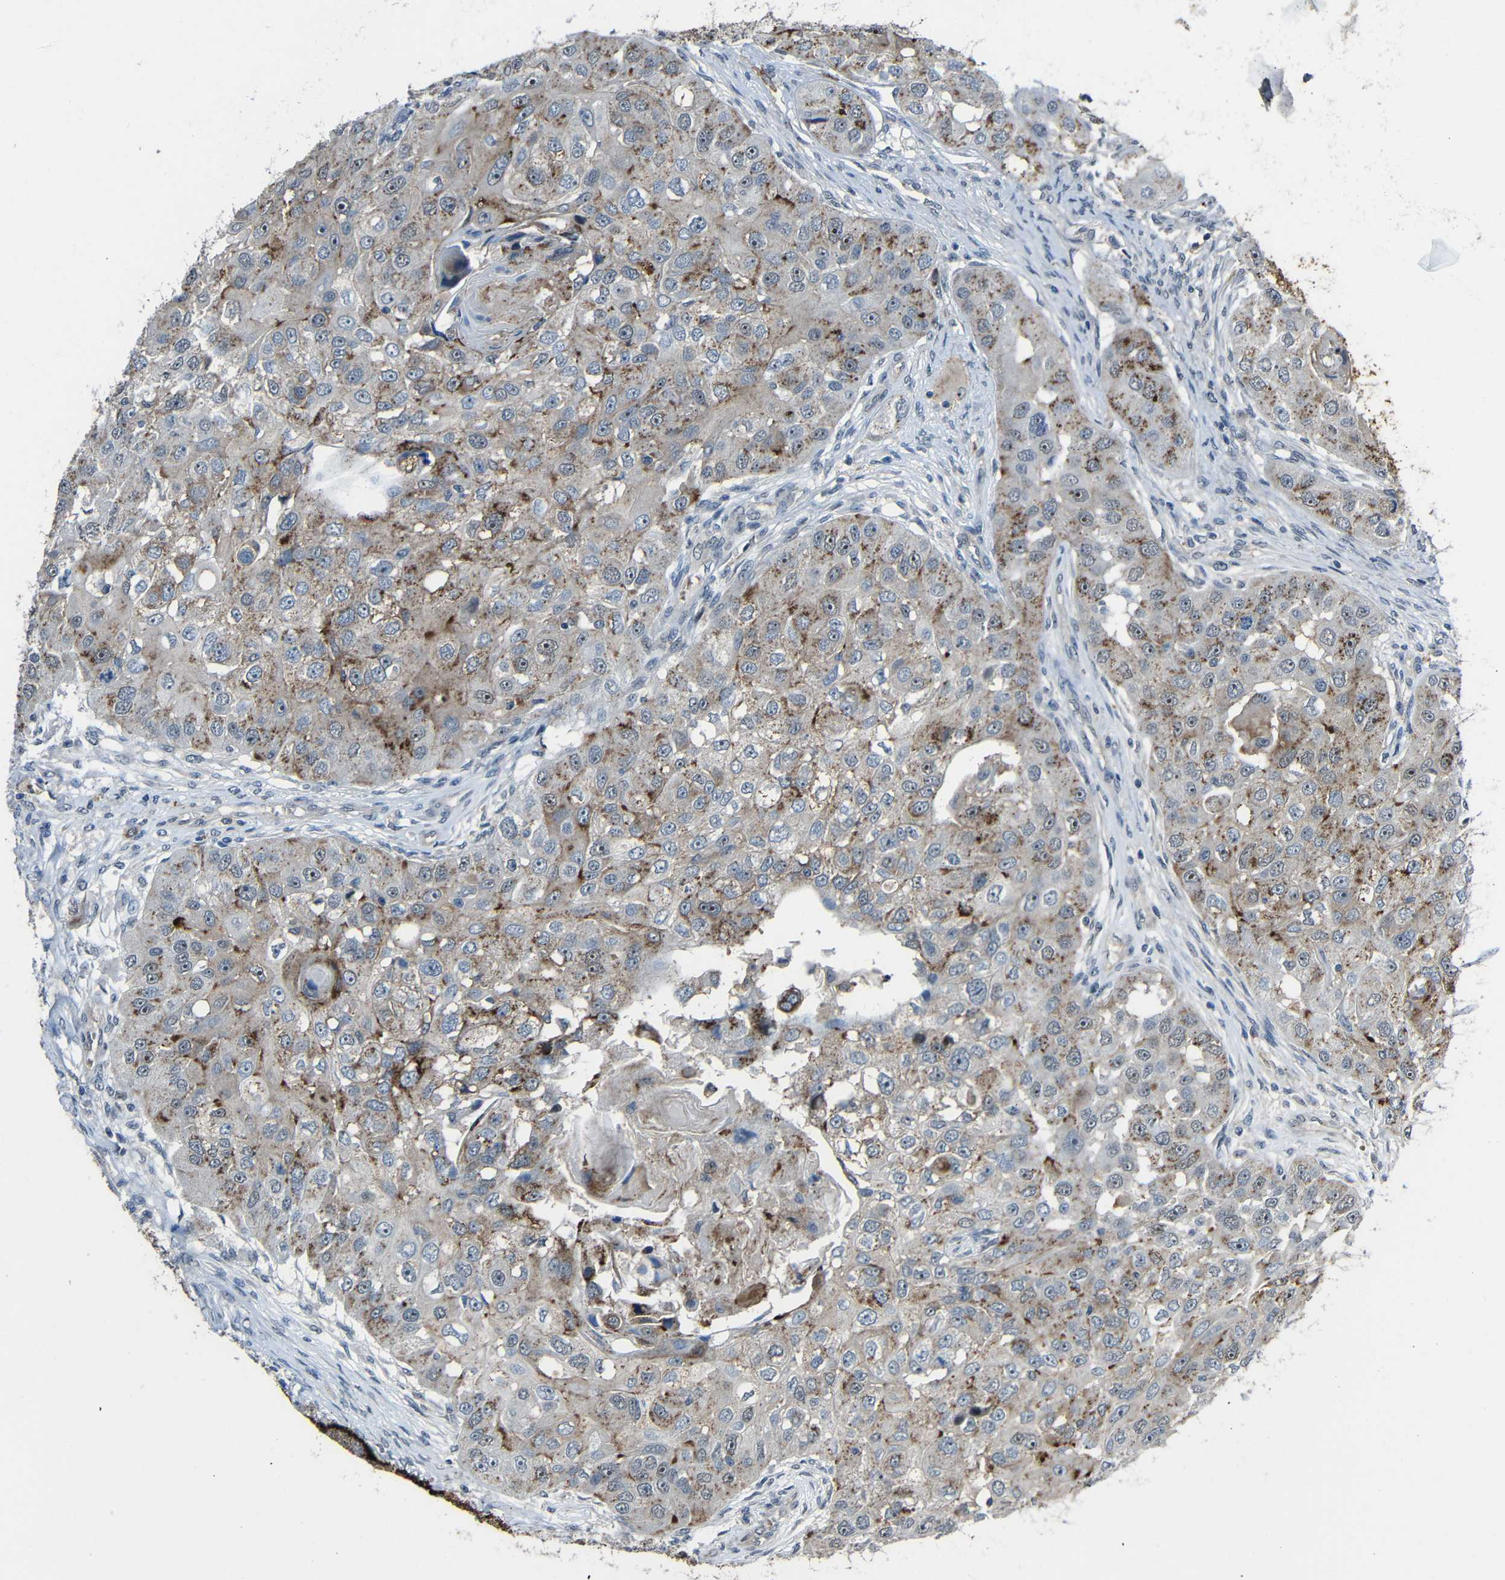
{"staining": {"intensity": "moderate", "quantity": "25%-75%", "location": "cytoplasmic/membranous"}, "tissue": "head and neck cancer", "cell_type": "Tumor cells", "image_type": "cancer", "snomed": [{"axis": "morphology", "description": "Normal tissue, NOS"}, {"axis": "morphology", "description": "Squamous cell carcinoma, NOS"}, {"axis": "topography", "description": "Skeletal muscle"}, {"axis": "topography", "description": "Head-Neck"}], "caption": "This micrograph reveals head and neck cancer stained with IHC to label a protein in brown. The cytoplasmic/membranous of tumor cells show moderate positivity for the protein. Nuclei are counter-stained blue.", "gene": "DNAJC5", "patient": {"sex": "male", "age": 51}}